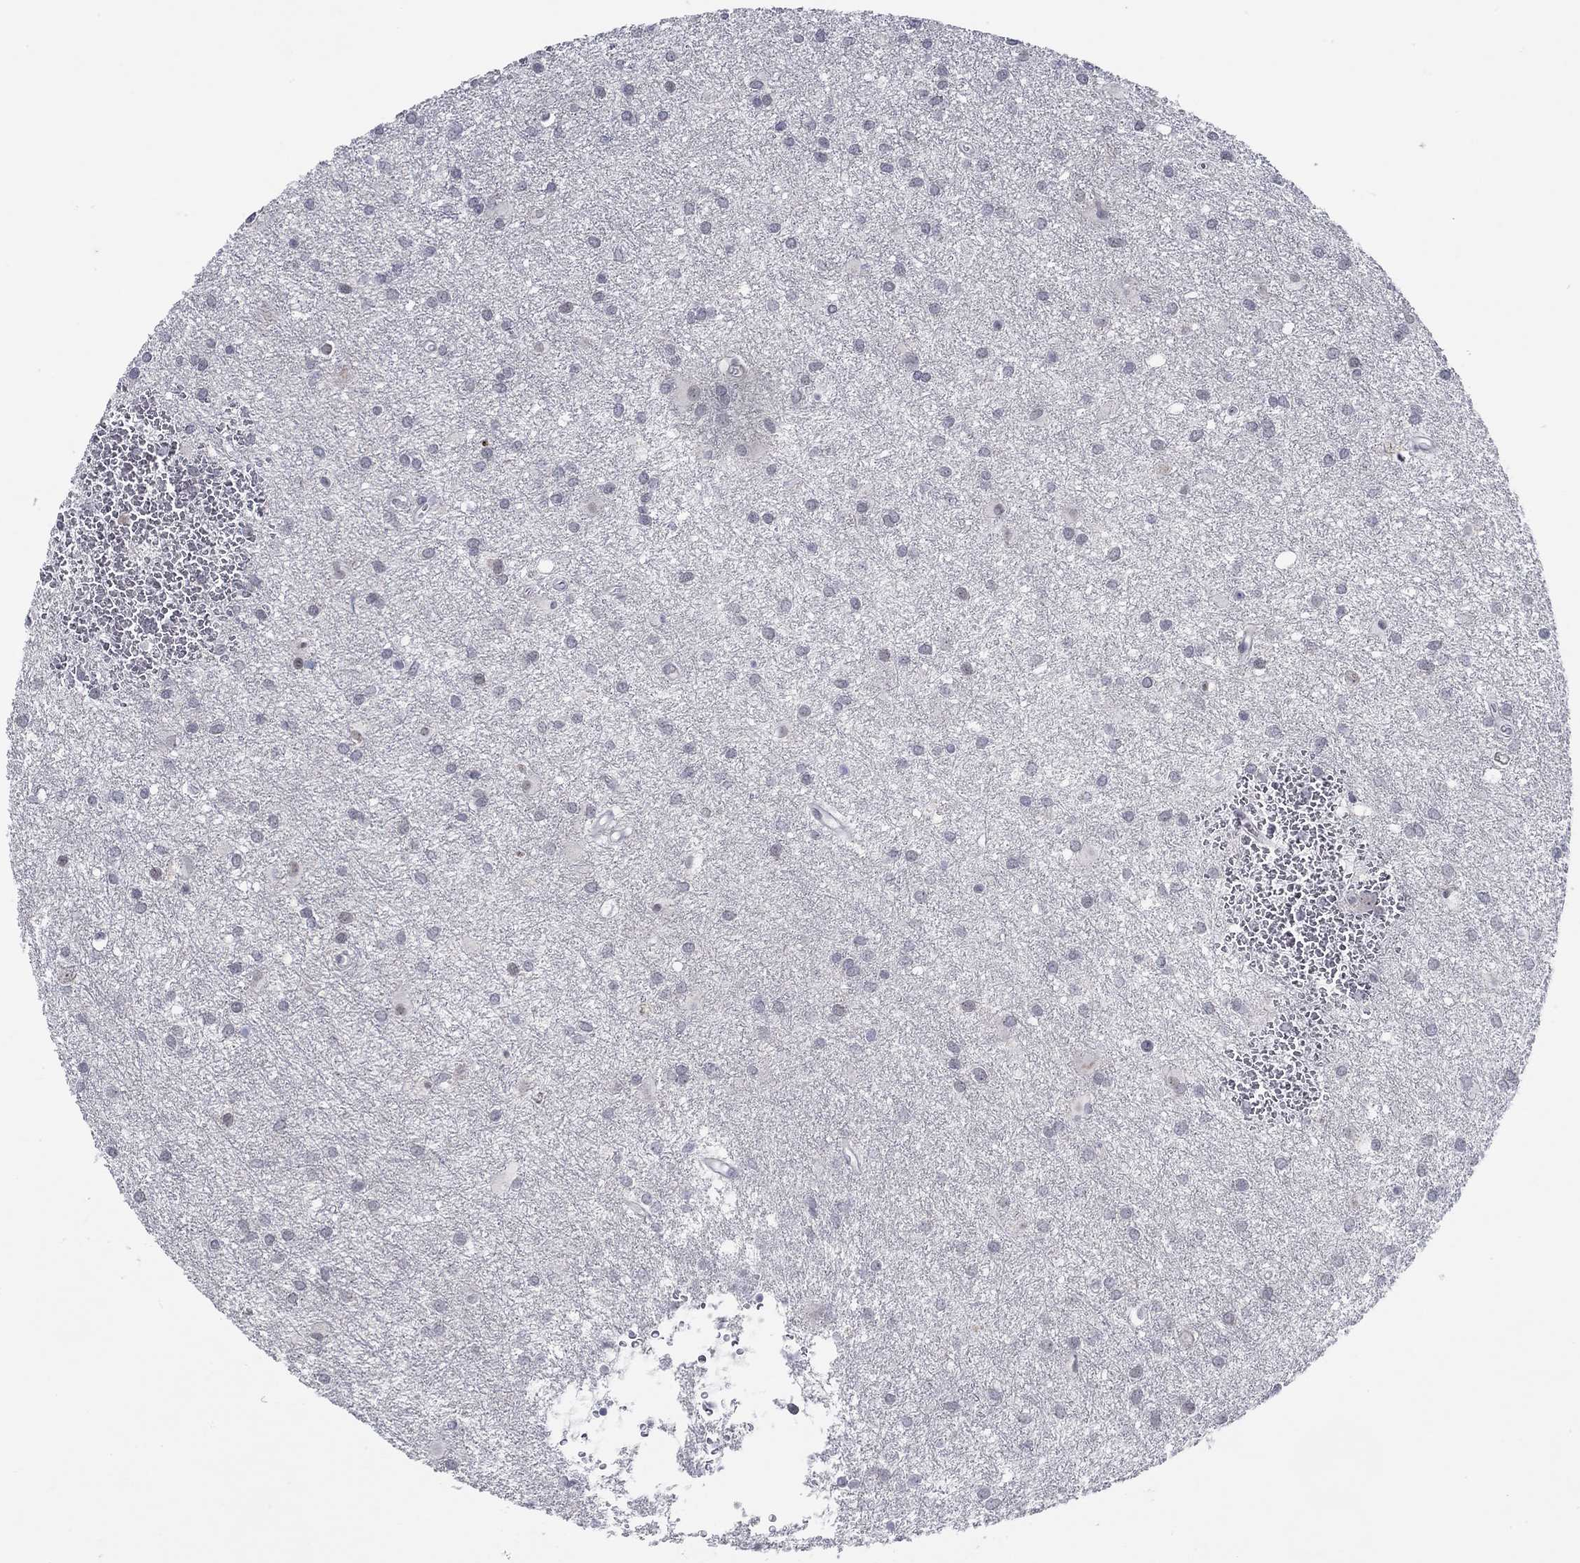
{"staining": {"intensity": "negative", "quantity": "none", "location": "none"}, "tissue": "glioma", "cell_type": "Tumor cells", "image_type": "cancer", "snomed": [{"axis": "morphology", "description": "Glioma, malignant, Low grade"}, {"axis": "topography", "description": "Brain"}], "caption": "There is no significant positivity in tumor cells of glioma.", "gene": "SLC34A1", "patient": {"sex": "male", "age": 58}}